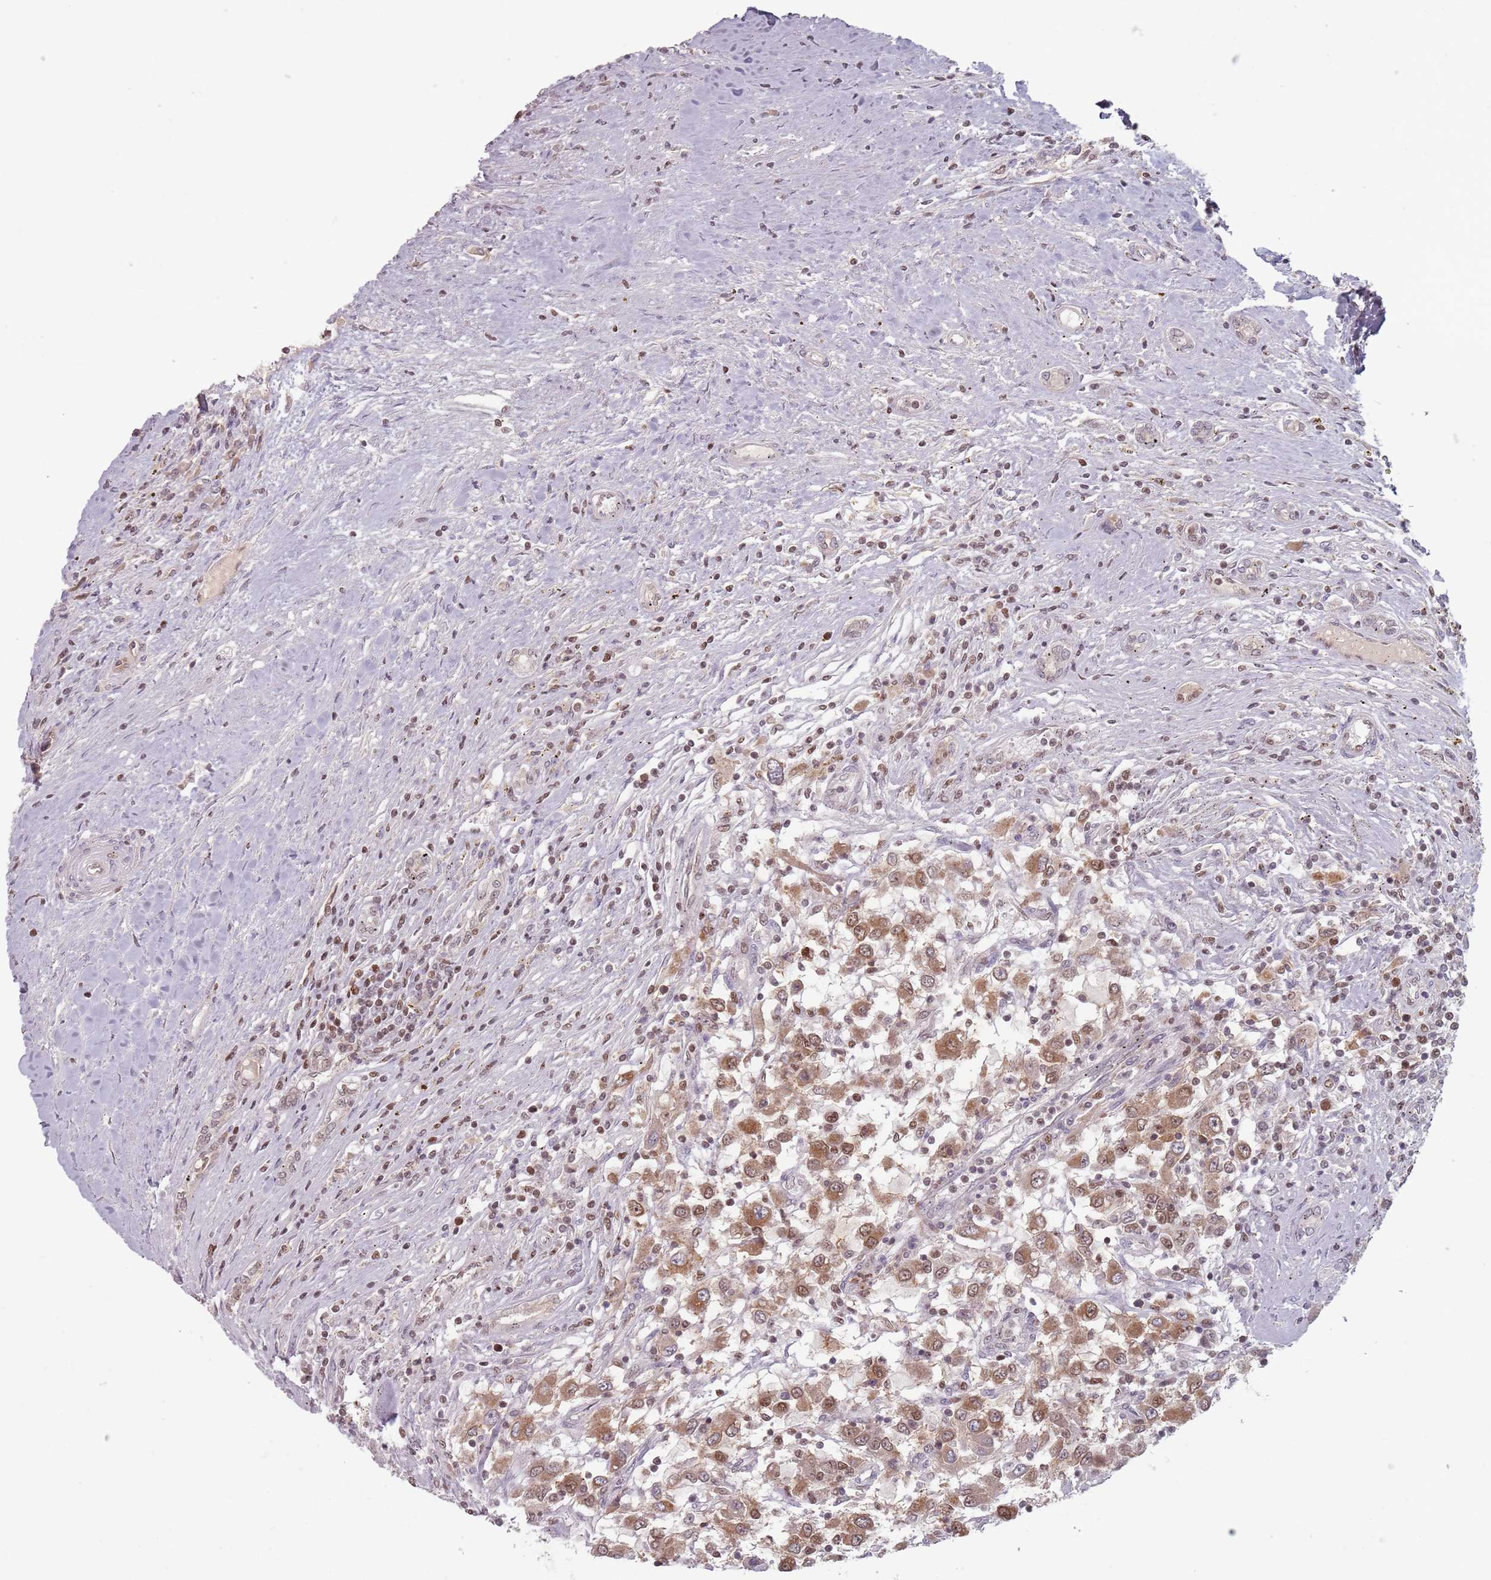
{"staining": {"intensity": "moderate", "quantity": ">75%", "location": "cytoplasmic/membranous,nuclear"}, "tissue": "renal cancer", "cell_type": "Tumor cells", "image_type": "cancer", "snomed": [{"axis": "morphology", "description": "Adenocarcinoma, NOS"}, {"axis": "topography", "description": "Kidney"}], "caption": "Moderate cytoplasmic/membranous and nuclear staining for a protein is identified in about >75% of tumor cells of renal adenocarcinoma using immunohistochemistry (IHC).", "gene": "NUP50", "patient": {"sex": "female", "age": 67}}